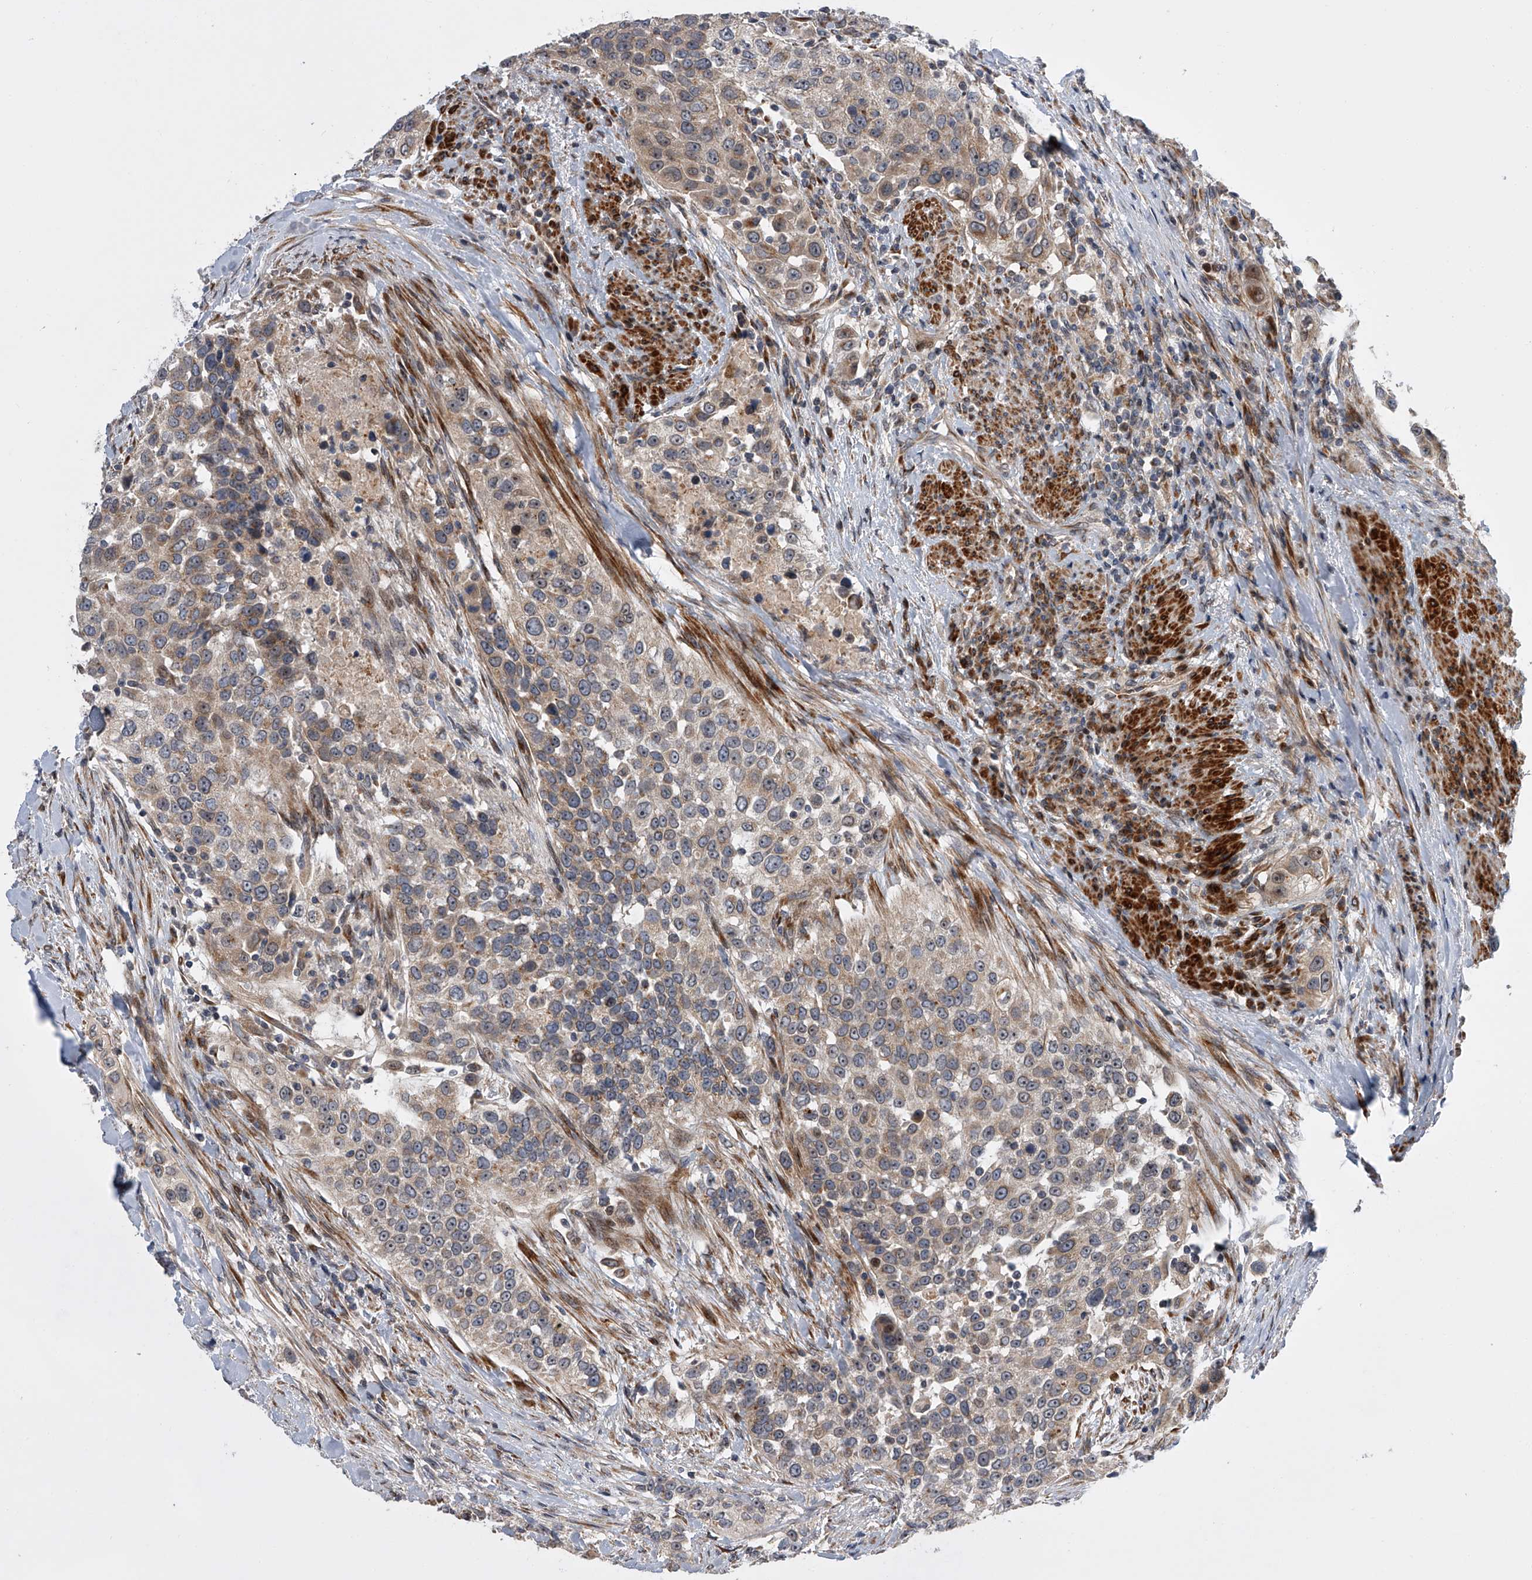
{"staining": {"intensity": "weak", "quantity": "25%-75%", "location": "cytoplasmic/membranous"}, "tissue": "urothelial cancer", "cell_type": "Tumor cells", "image_type": "cancer", "snomed": [{"axis": "morphology", "description": "Urothelial carcinoma, High grade"}, {"axis": "topography", "description": "Urinary bladder"}], "caption": "This photomicrograph exhibits IHC staining of human urothelial cancer, with low weak cytoplasmic/membranous expression in about 25%-75% of tumor cells.", "gene": "DLGAP2", "patient": {"sex": "female", "age": 80}}